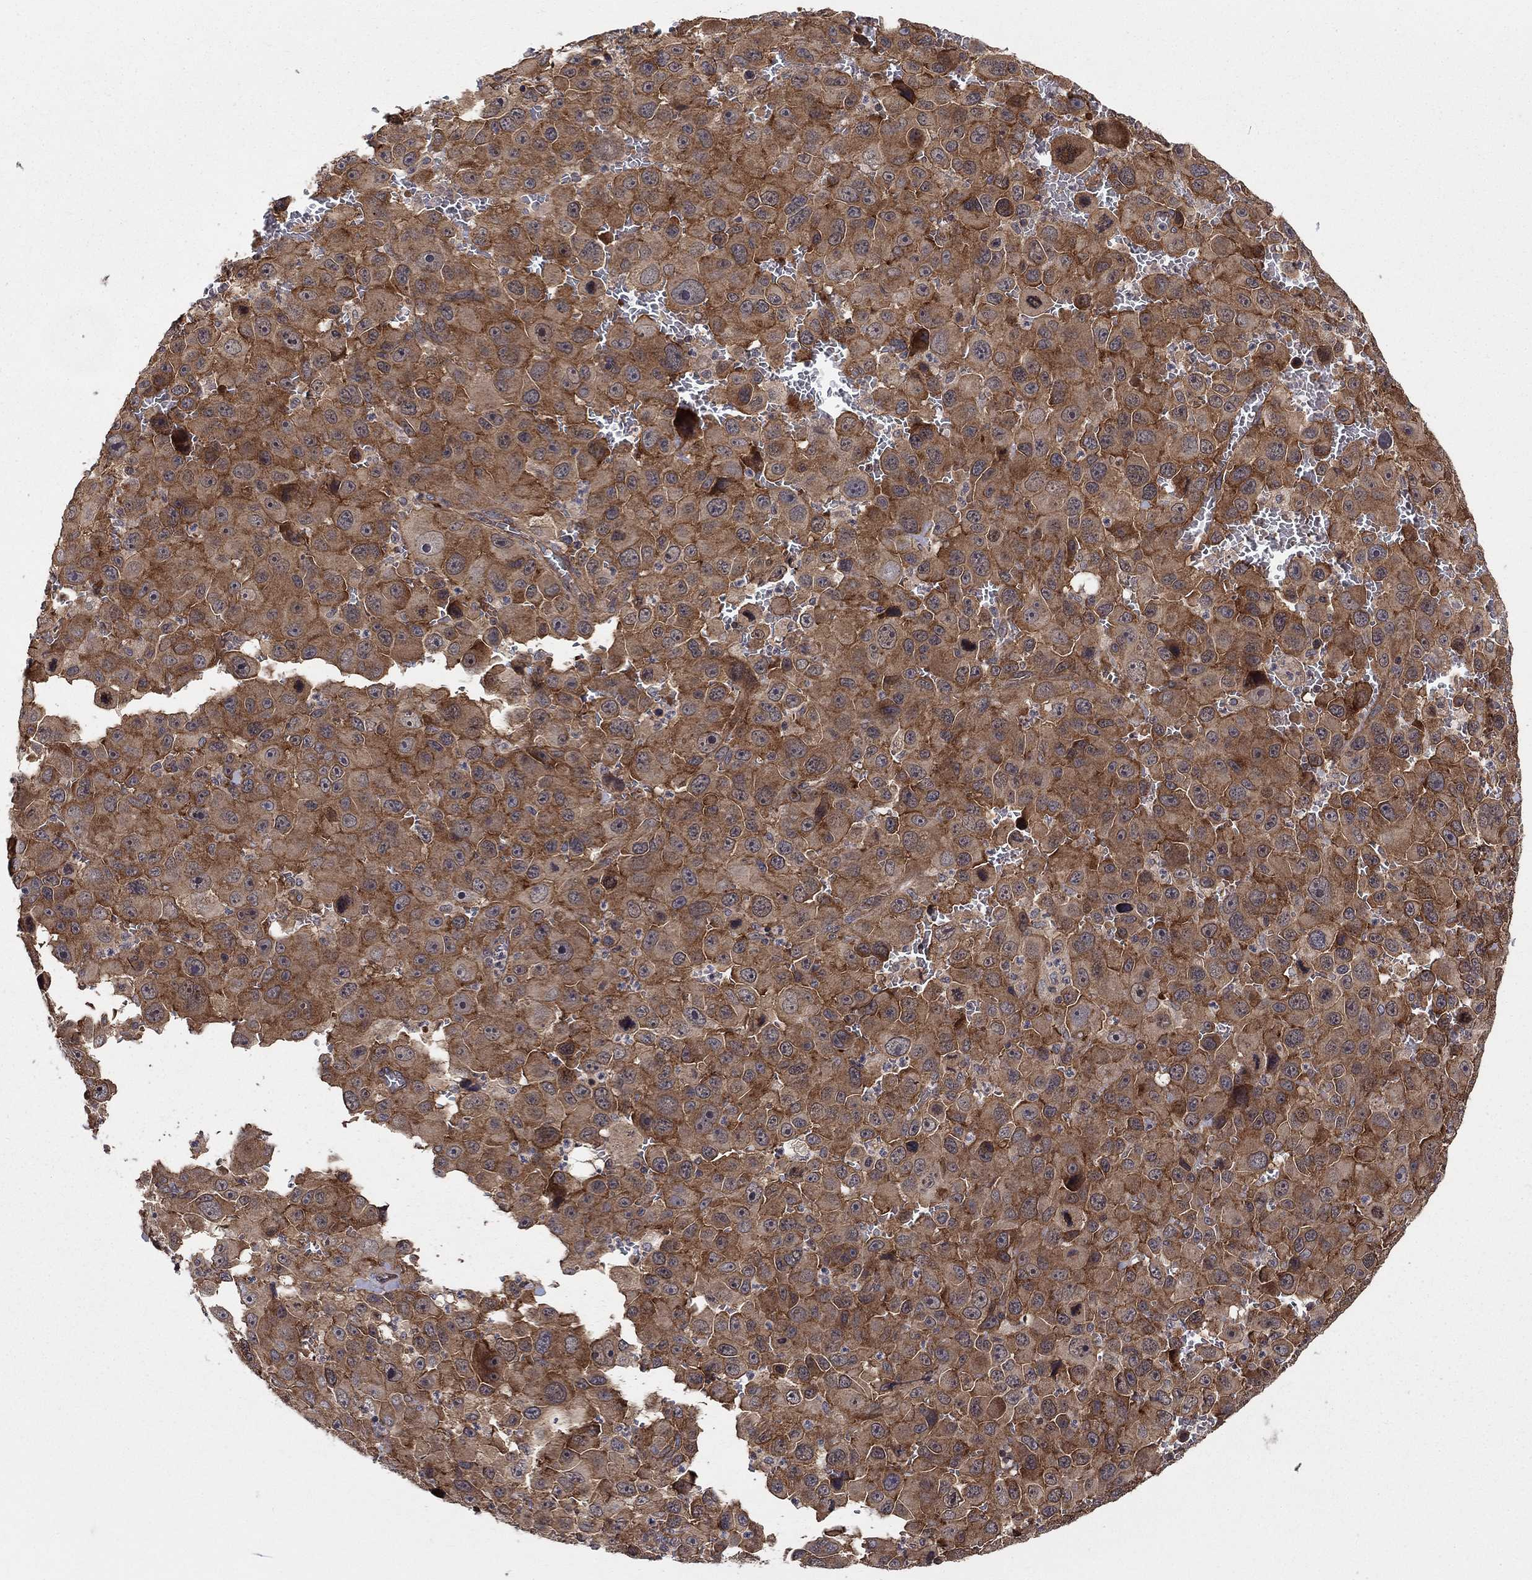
{"staining": {"intensity": "strong", "quantity": "25%-75%", "location": "cytoplasmic/membranous"}, "tissue": "melanoma", "cell_type": "Tumor cells", "image_type": "cancer", "snomed": [{"axis": "morphology", "description": "Malignant melanoma, NOS"}, {"axis": "topography", "description": "Skin"}], "caption": "A high amount of strong cytoplasmic/membranous staining is present in about 25%-75% of tumor cells in melanoma tissue.", "gene": "BMERB1", "patient": {"sex": "female", "age": 91}}